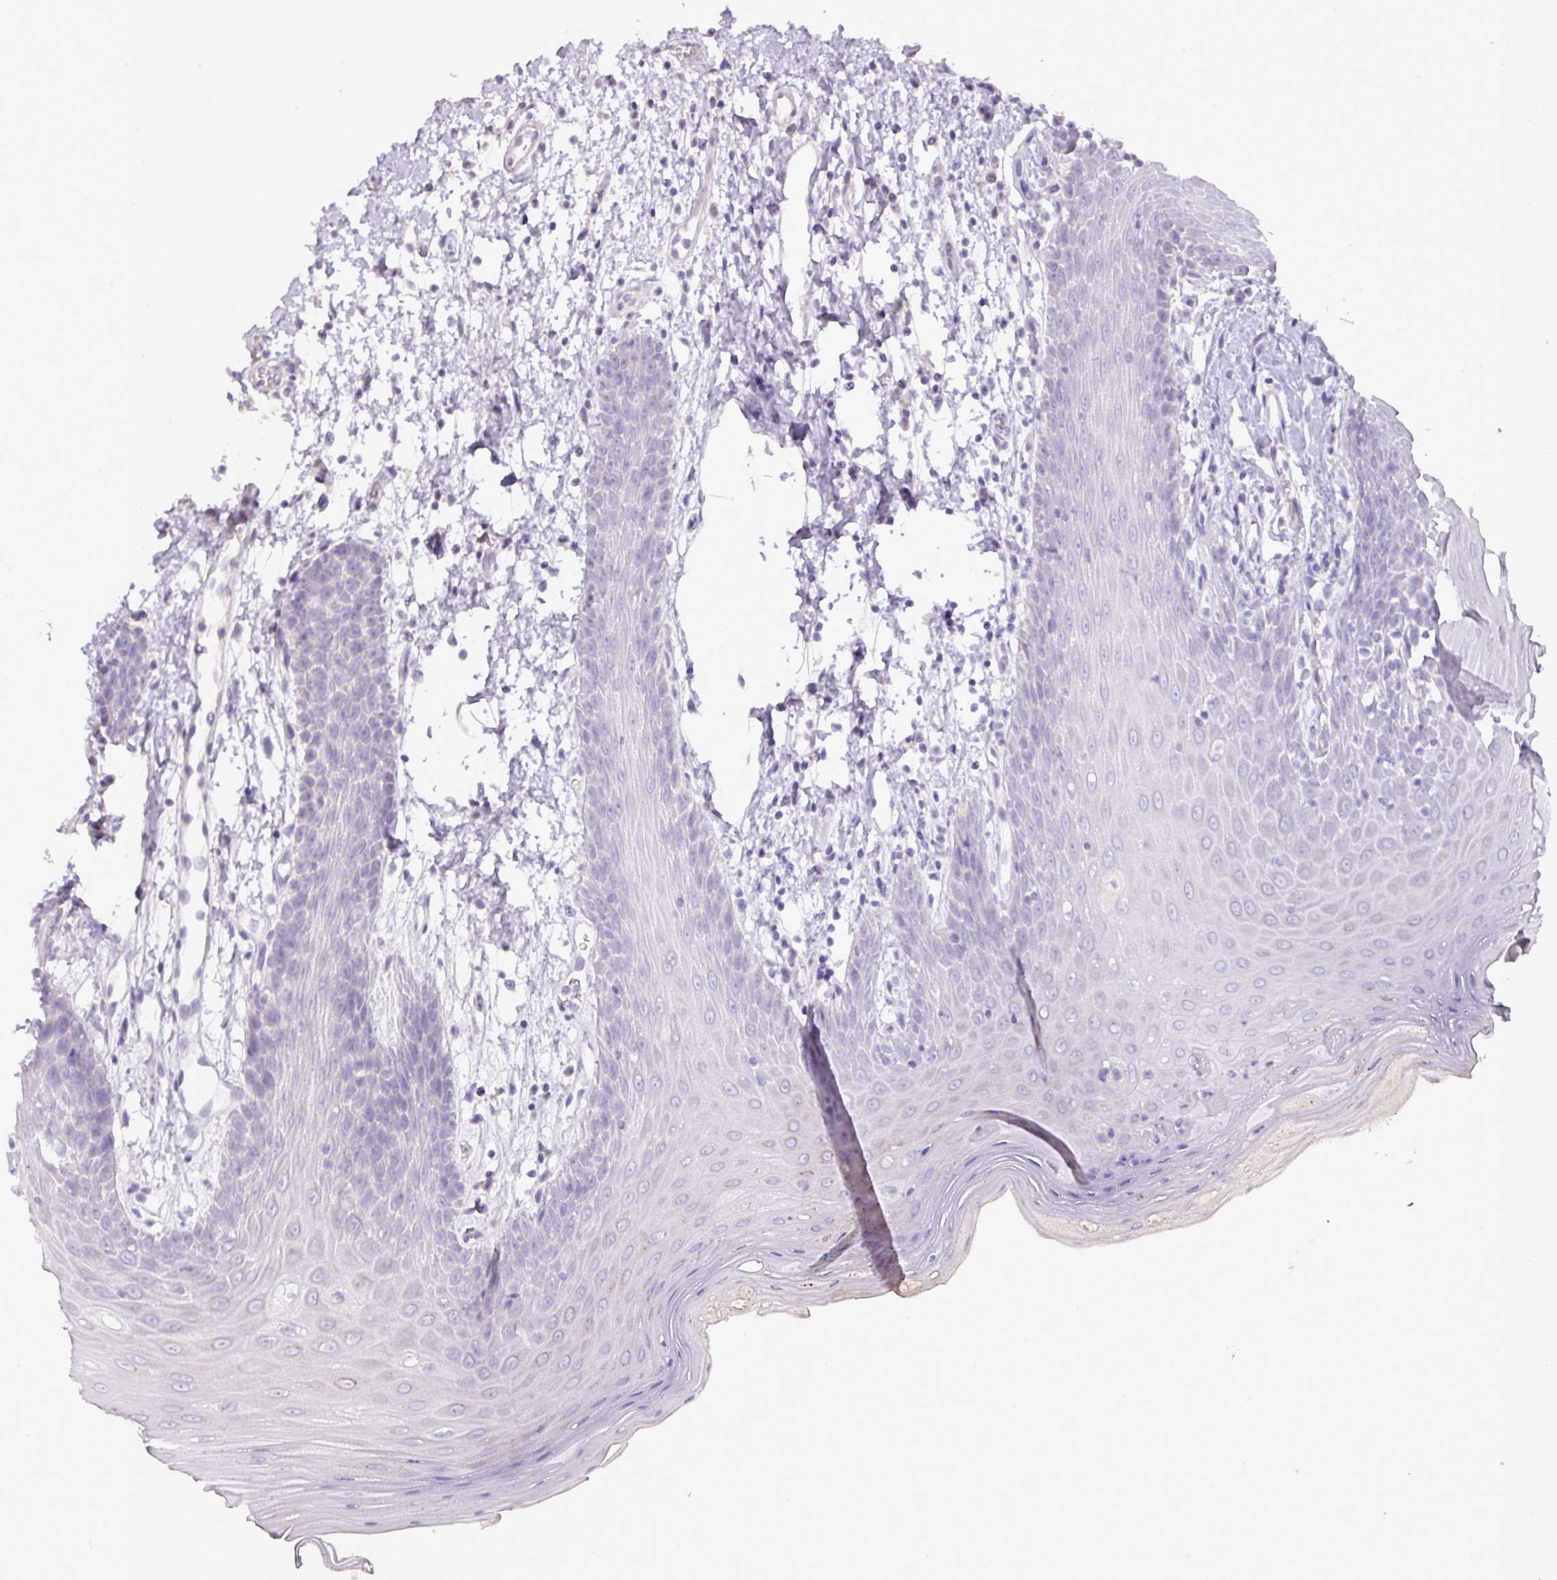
{"staining": {"intensity": "moderate", "quantity": "<25%", "location": "cytoplasmic/membranous"}, "tissue": "oral mucosa", "cell_type": "Squamous epithelial cells", "image_type": "normal", "snomed": [{"axis": "morphology", "description": "Normal tissue, NOS"}, {"axis": "topography", "description": "Oral tissue"}, {"axis": "topography", "description": "Tounge, NOS"}], "caption": "Human oral mucosa stained with a brown dye demonstrates moderate cytoplasmic/membranous positive positivity in about <25% of squamous epithelial cells.", "gene": "BRINP2", "patient": {"sex": "female", "age": 59}}